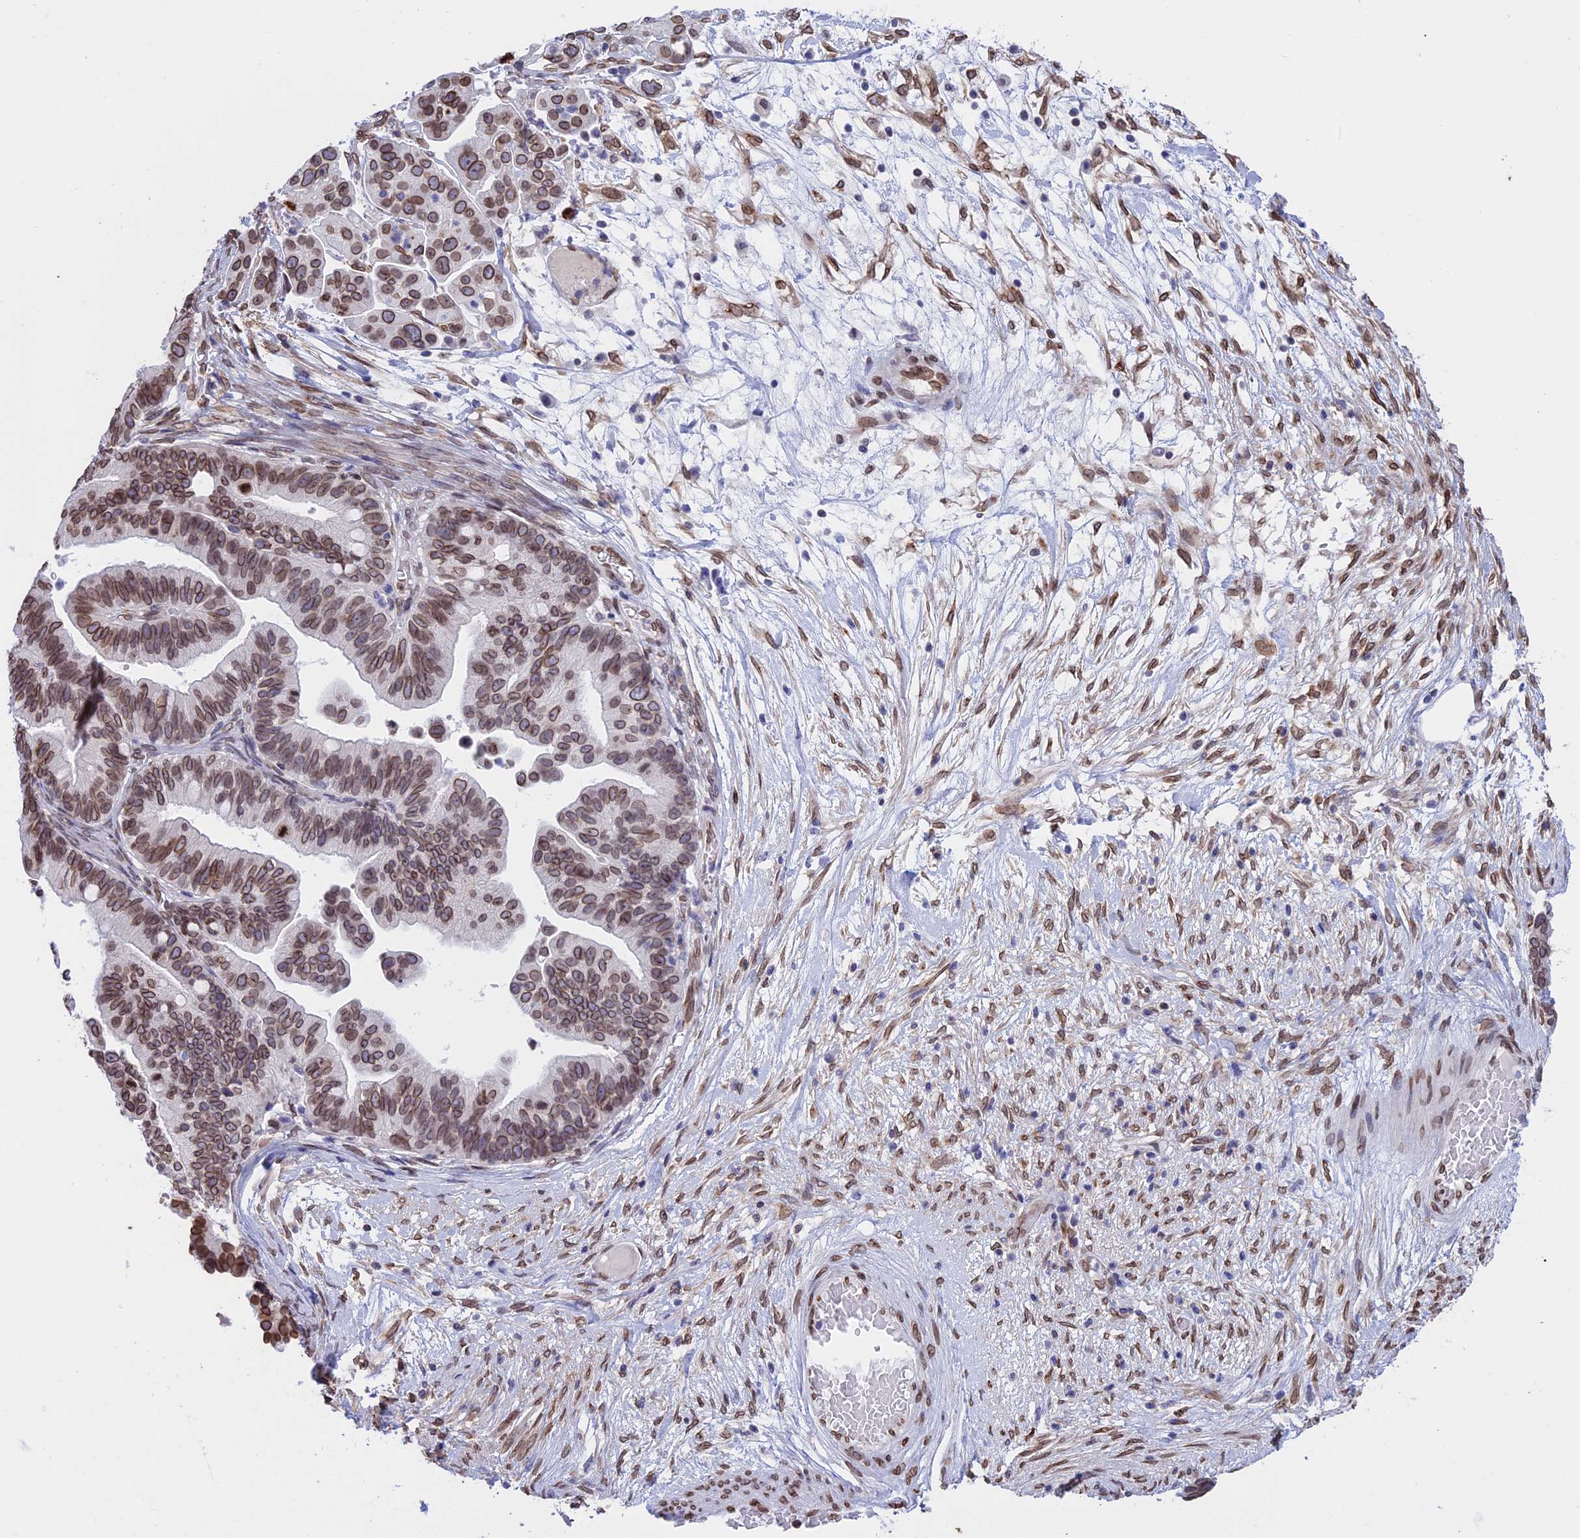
{"staining": {"intensity": "moderate", "quantity": ">75%", "location": "cytoplasmic/membranous,nuclear"}, "tissue": "ovarian cancer", "cell_type": "Tumor cells", "image_type": "cancer", "snomed": [{"axis": "morphology", "description": "Cystadenocarcinoma, serous, NOS"}, {"axis": "topography", "description": "Ovary"}], "caption": "Protein staining of serous cystadenocarcinoma (ovarian) tissue reveals moderate cytoplasmic/membranous and nuclear staining in about >75% of tumor cells. (DAB = brown stain, brightfield microscopy at high magnification).", "gene": "TMPRSS7", "patient": {"sex": "female", "age": 56}}